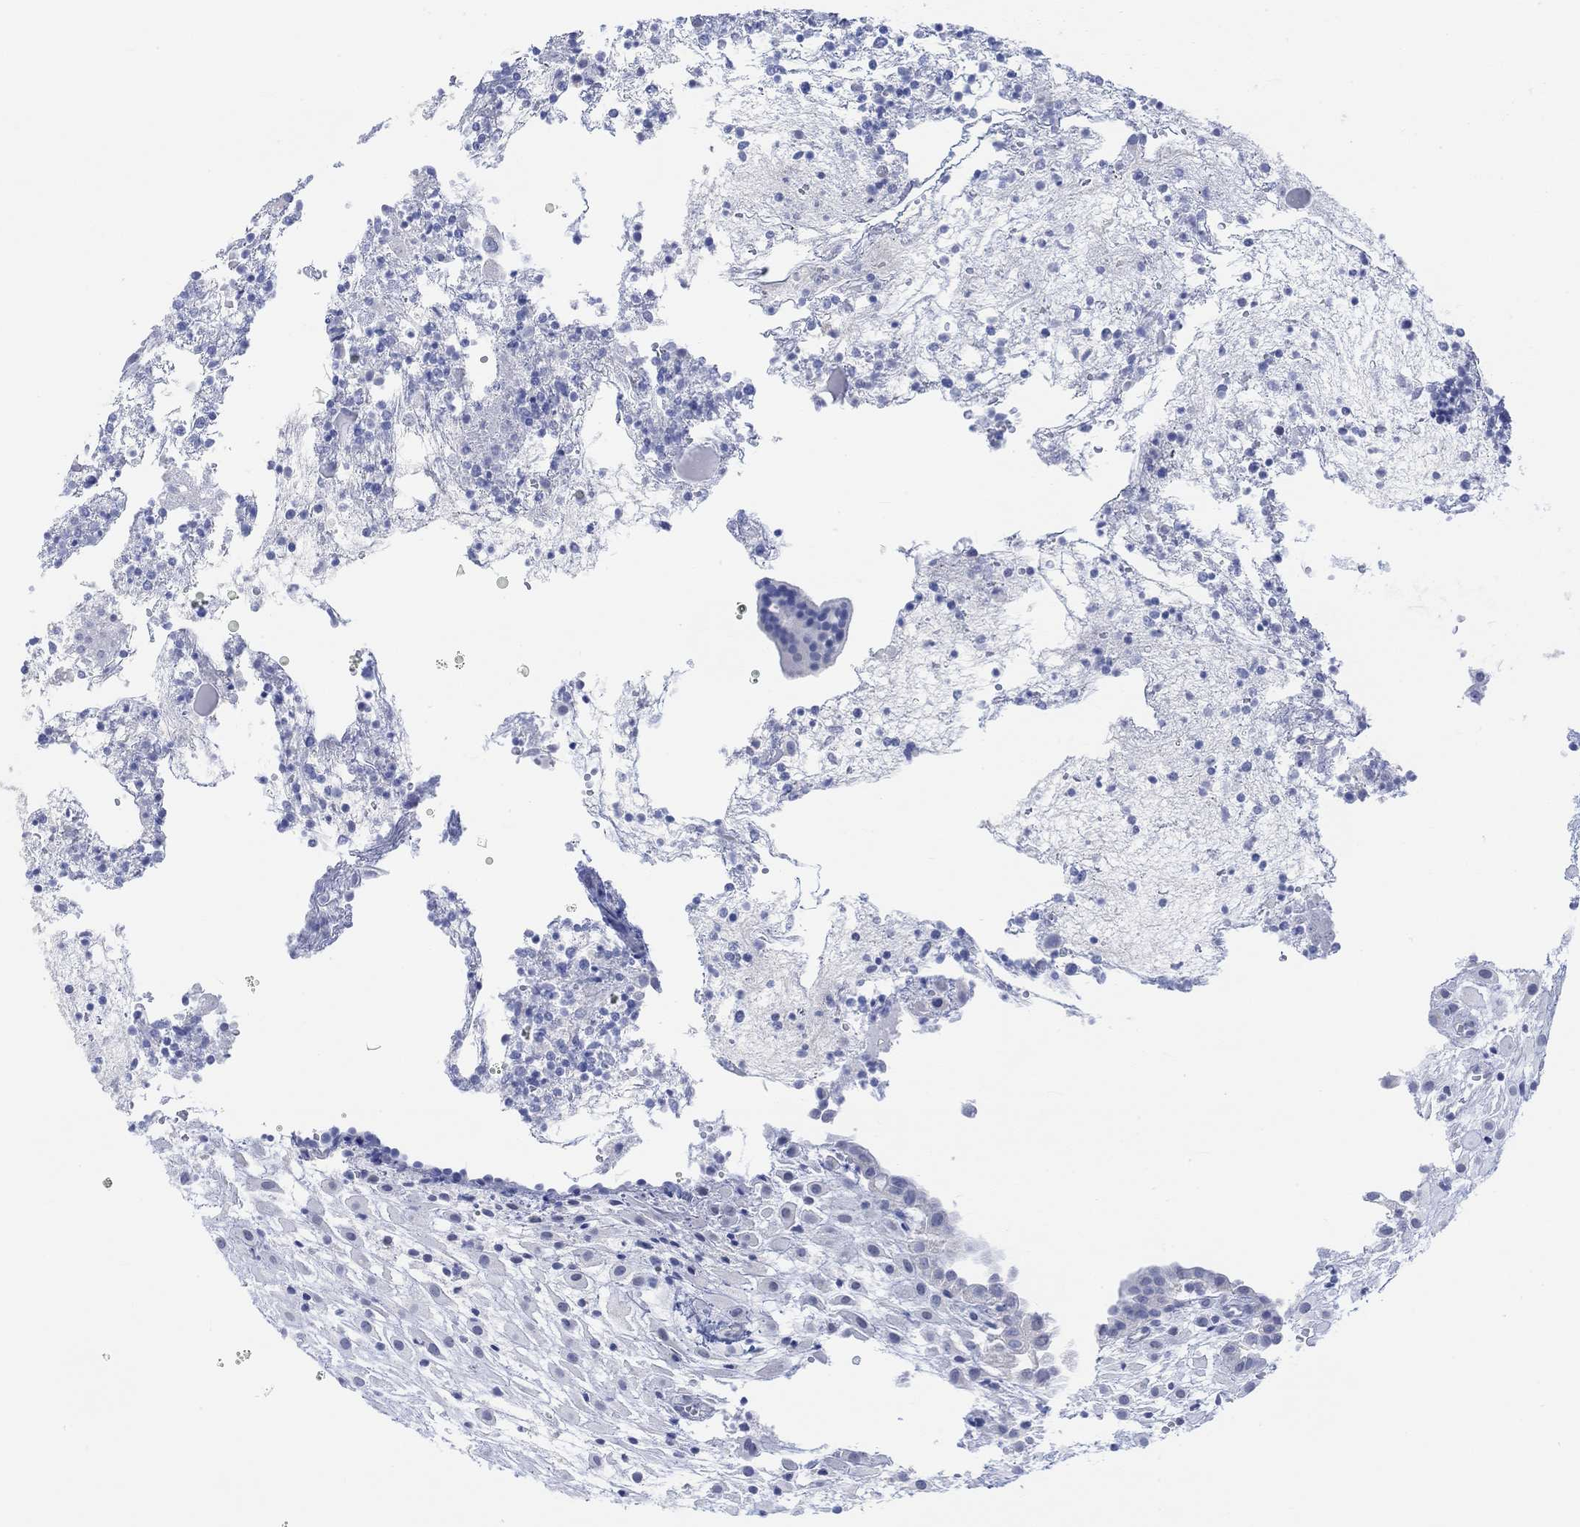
{"staining": {"intensity": "negative", "quantity": "none", "location": "none"}, "tissue": "placenta", "cell_type": "Decidual cells", "image_type": "normal", "snomed": [{"axis": "morphology", "description": "Normal tissue, NOS"}, {"axis": "topography", "description": "Placenta"}], "caption": "DAB (3,3'-diaminobenzidine) immunohistochemical staining of benign human placenta shows no significant expression in decidual cells. The staining was performed using DAB (3,3'-diaminobenzidine) to visualize the protein expression in brown, while the nuclei were stained in blue with hematoxylin (Magnification: 20x).", "gene": "AK8", "patient": {"sex": "female", "age": 24}}